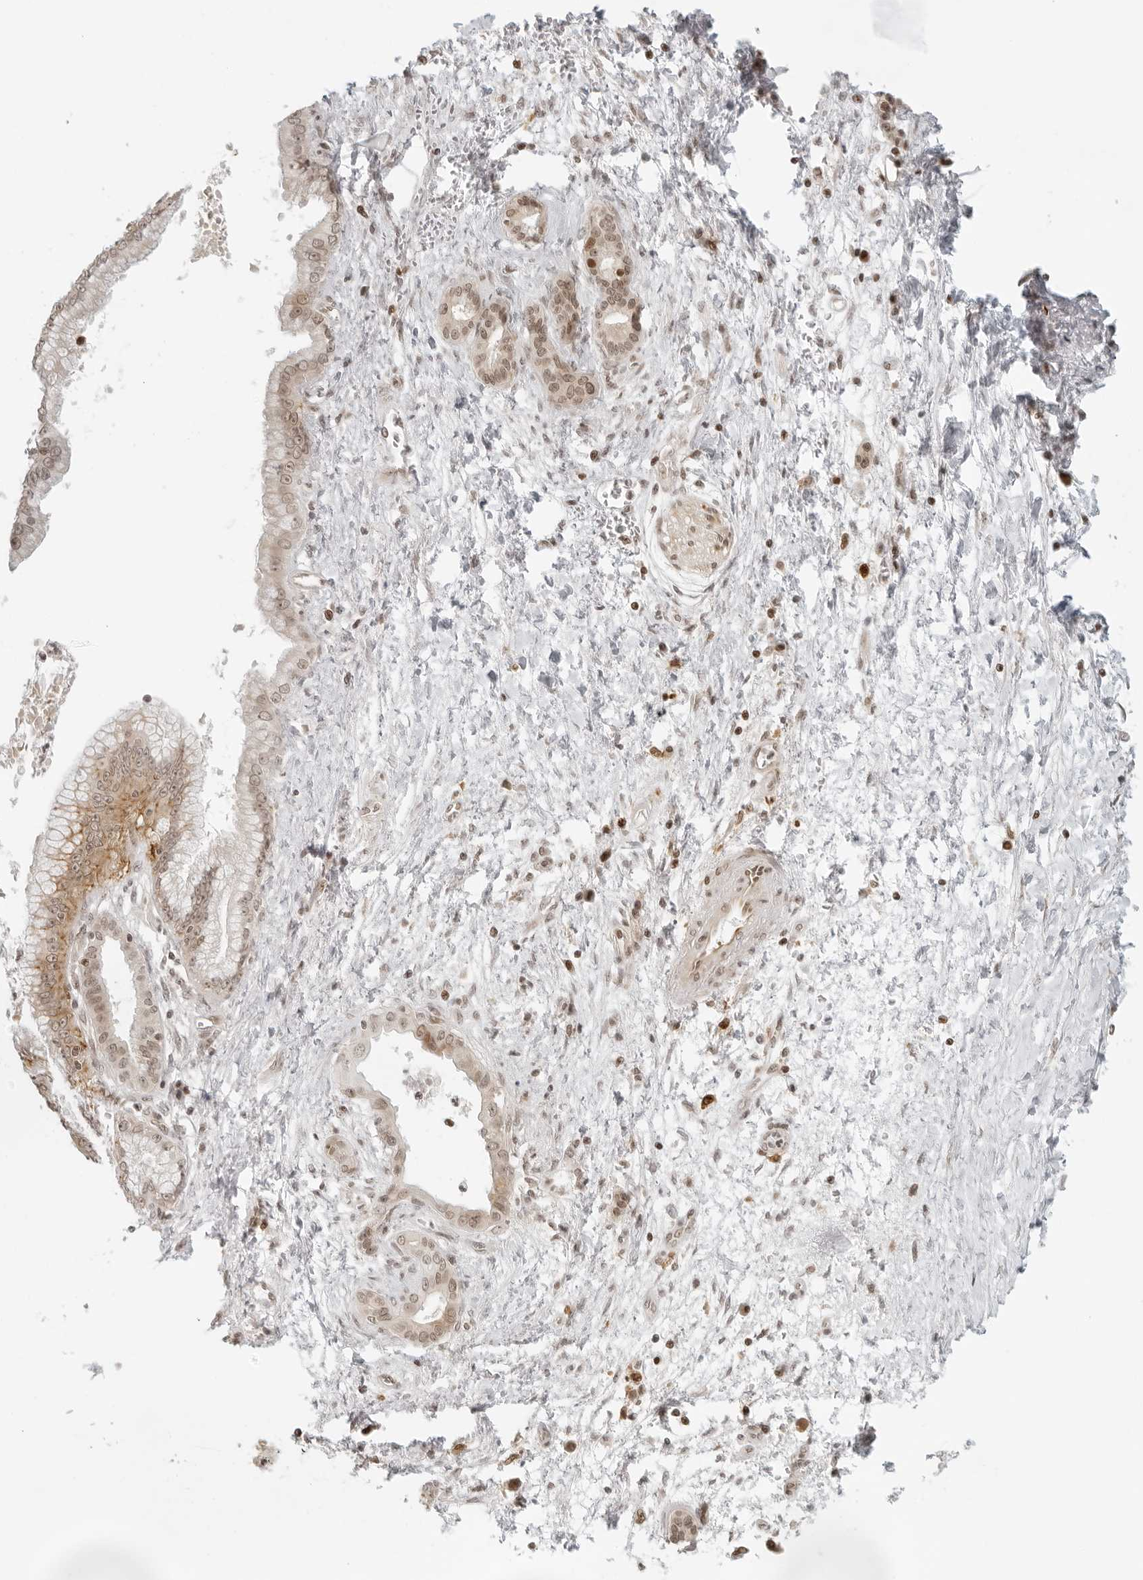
{"staining": {"intensity": "moderate", "quantity": ">75%", "location": "cytoplasmic/membranous,nuclear"}, "tissue": "pancreatic cancer", "cell_type": "Tumor cells", "image_type": "cancer", "snomed": [{"axis": "morphology", "description": "Adenocarcinoma, NOS"}, {"axis": "topography", "description": "Pancreas"}], "caption": "Immunohistochemical staining of human adenocarcinoma (pancreatic) demonstrates moderate cytoplasmic/membranous and nuclear protein positivity in approximately >75% of tumor cells.", "gene": "ZNF407", "patient": {"sex": "male", "age": 59}}